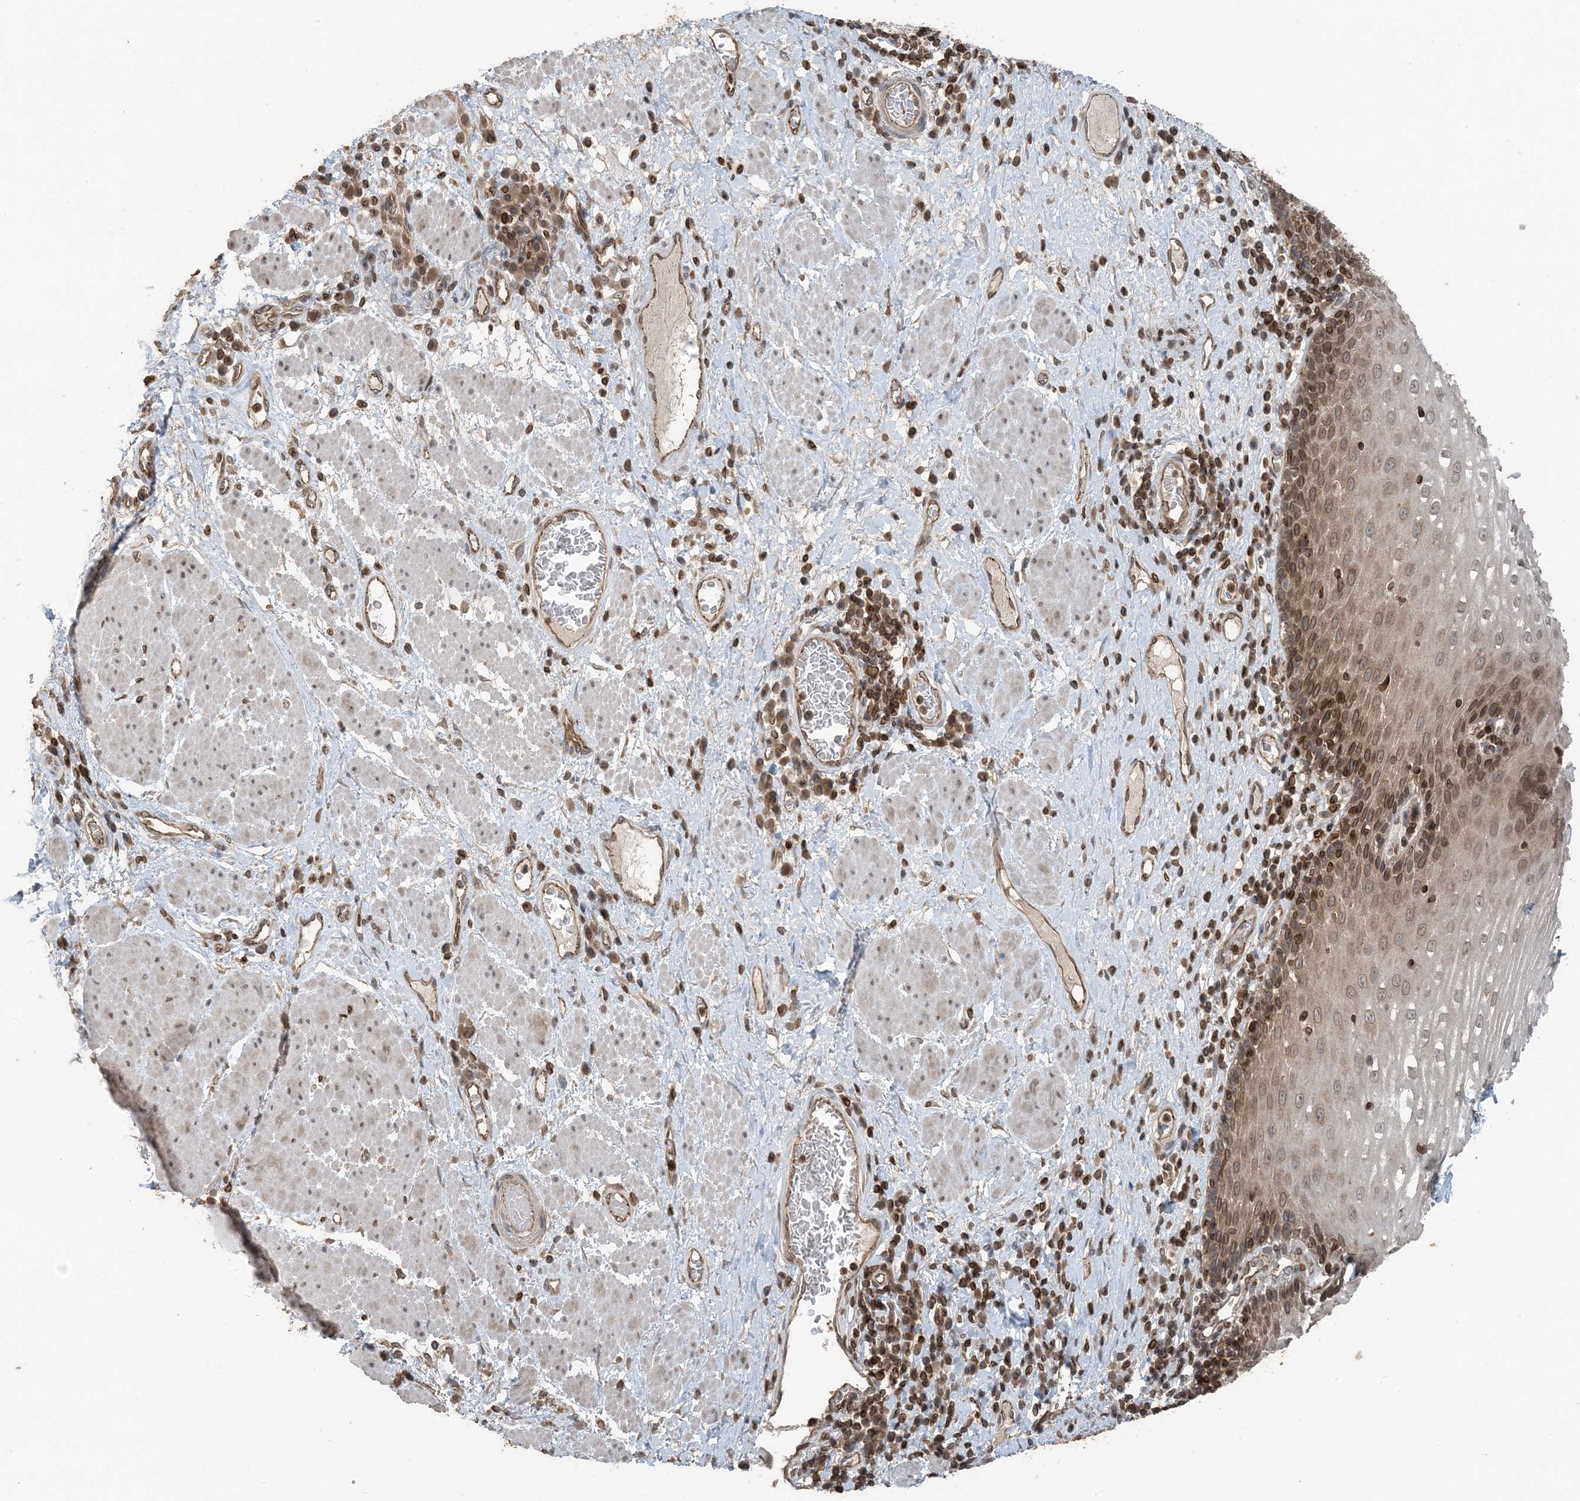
{"staining": {"intensity": "strong", "quantity": "25%-75%", "location": "cytoplasmic/membranous,nuclear"}, "tissue": "esophagus", "cell_type": "Squamous epithelial cells", "image_type": "normal", "snomed": [{"axis": "morphology", "description": "Normal tissue, NOS"}, {"axis": "morphology", "description": "Adenocarcinoma, NOS"}, {"axis": "topography", "description": "Esophagus"}], "caption": "Strong cytoplasmic/membranous,nuclear positivity for a protein is seen in about 25%-75% of squamous epithelial cells of unremarkable esophagus using immunohistochemistry.", "gene": "ZFAND2B", "patient": {"sex": "male", "age": 62}}